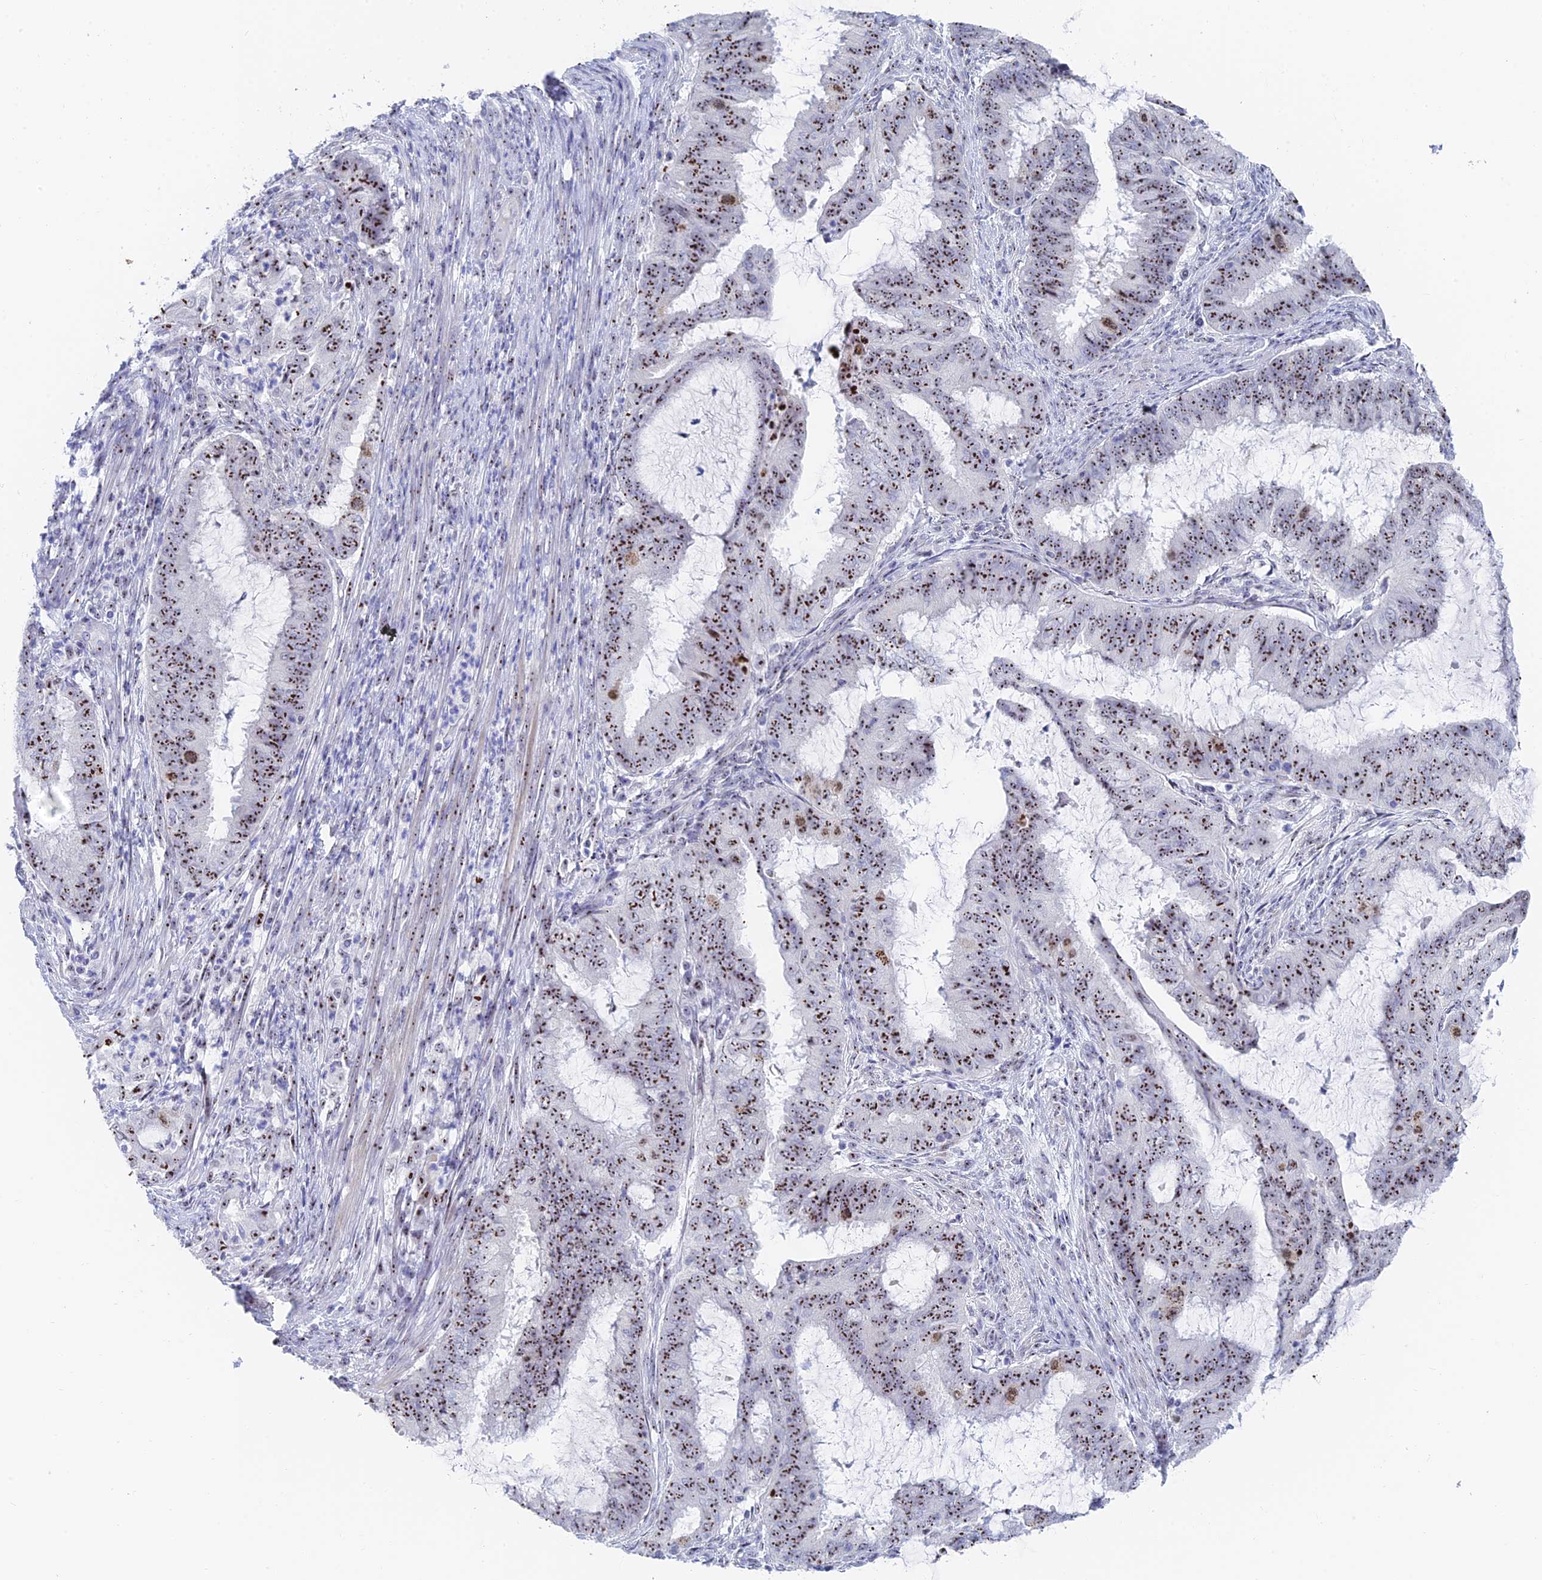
{"staining": {"intensity": "moderate", "quantity": ">75%", "location": "nuclear"}, "tissue": "endometrial cancer", "cell_type": "Tumor cells", "image_type": "cancer", "snomed": [{"axis": "morphology", "description": "Adenocarcinoma, NOS"}, {"axis": "topography", "description": "Endometrium"}], "caption": "Immunohistochemistry of endometrial adenocarcinoma shows medium levels of moderate nuclear positivity in about >75% of tumor cells.", "gene": "RSL1D1", "patient": {"sex": "female", "age": 51}}